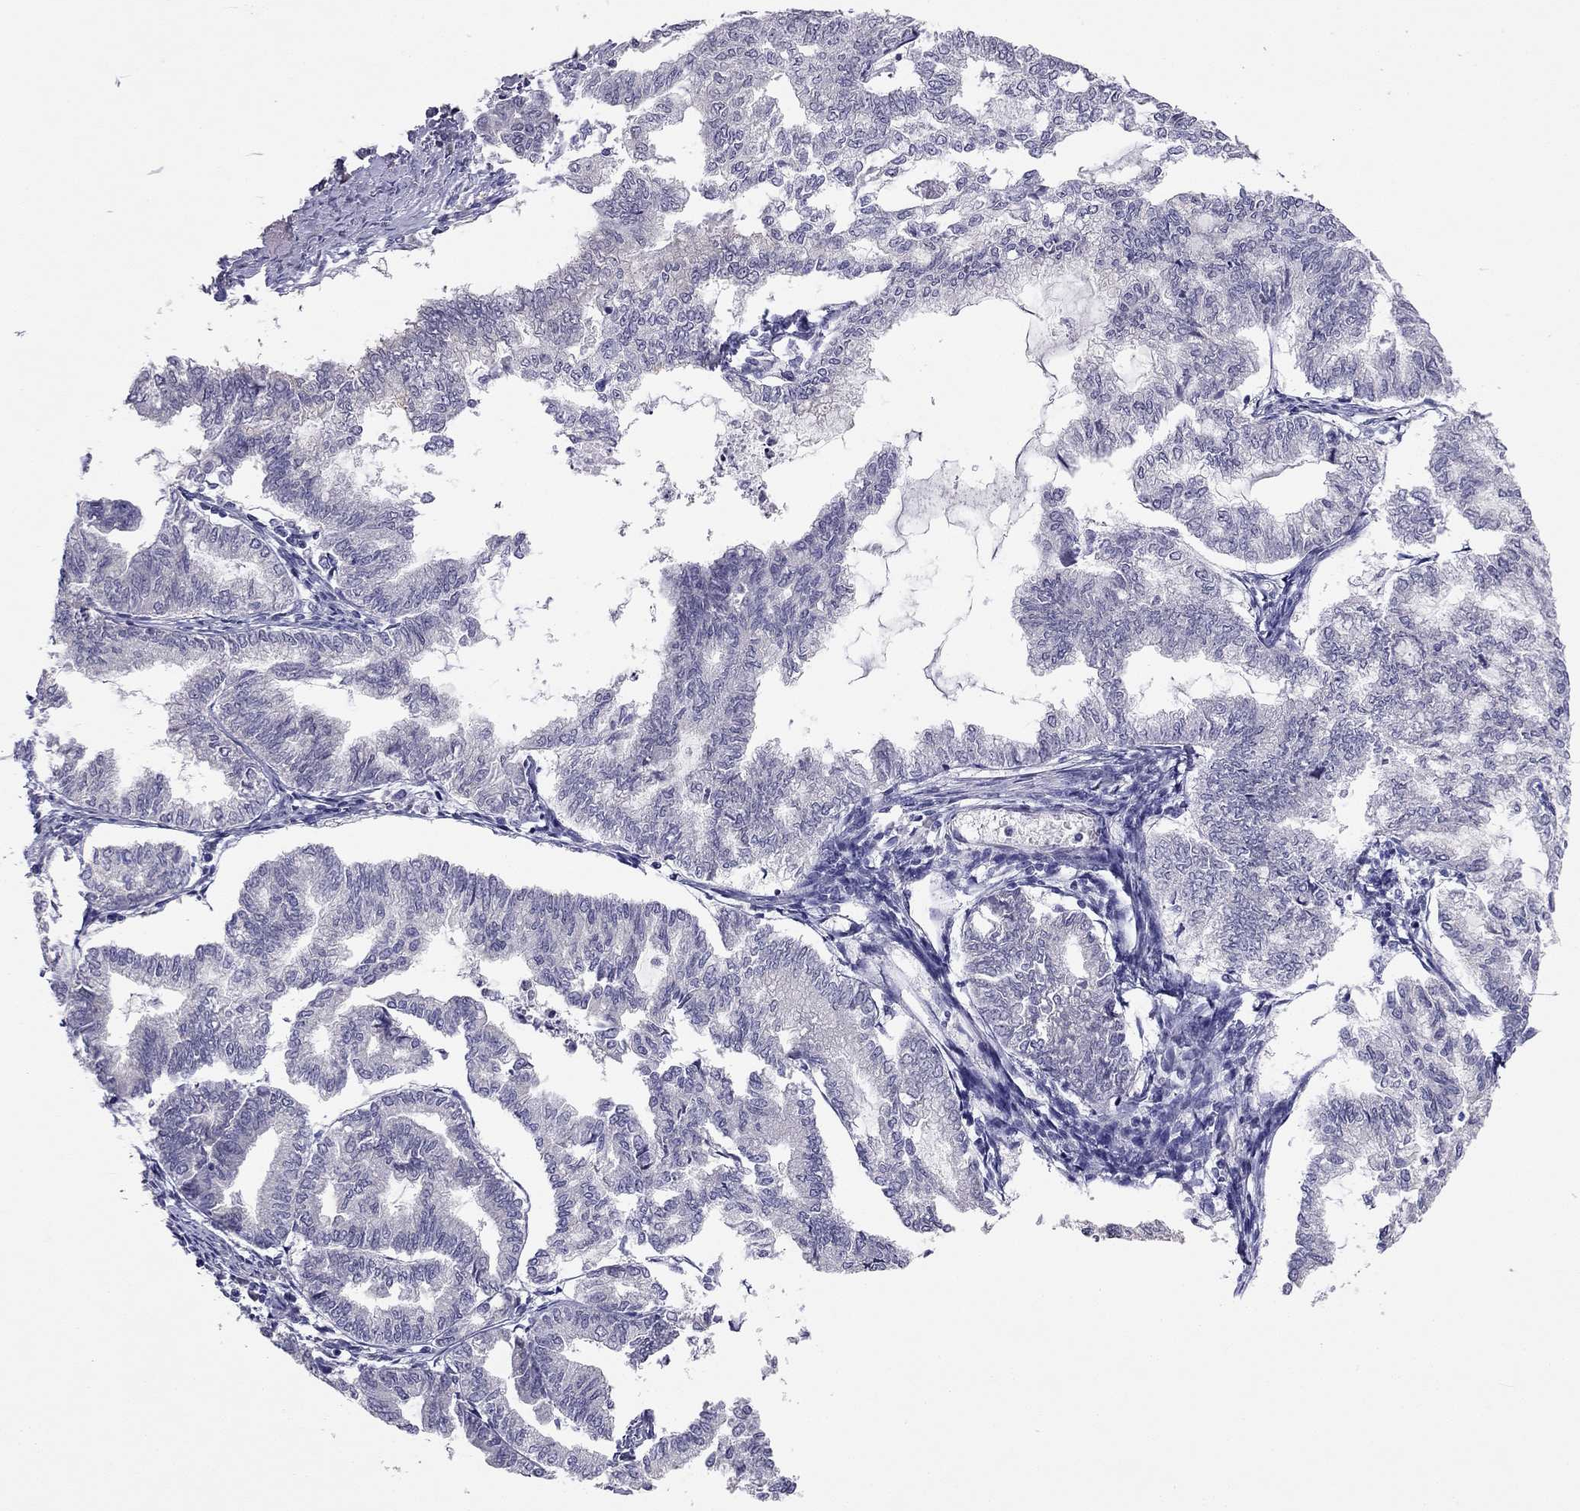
{"staining": {"intensity": "negative", "quantity": "none", "location": "none"}, "tissue": "endometrial cancer", "cell_type": "Tumor cells", "image_type": "cancer", "snomed": [{"axis": "morphology", "description": "Adenocarcinoma, NOS"}, {"axis": "topography", "description": "Endometrium"}], "caption": "Tumor cells are negative for brown protein staining in endometrial cancer.", "gene": "C16orf89", "patient": {"sex": "female", "age": 79}}